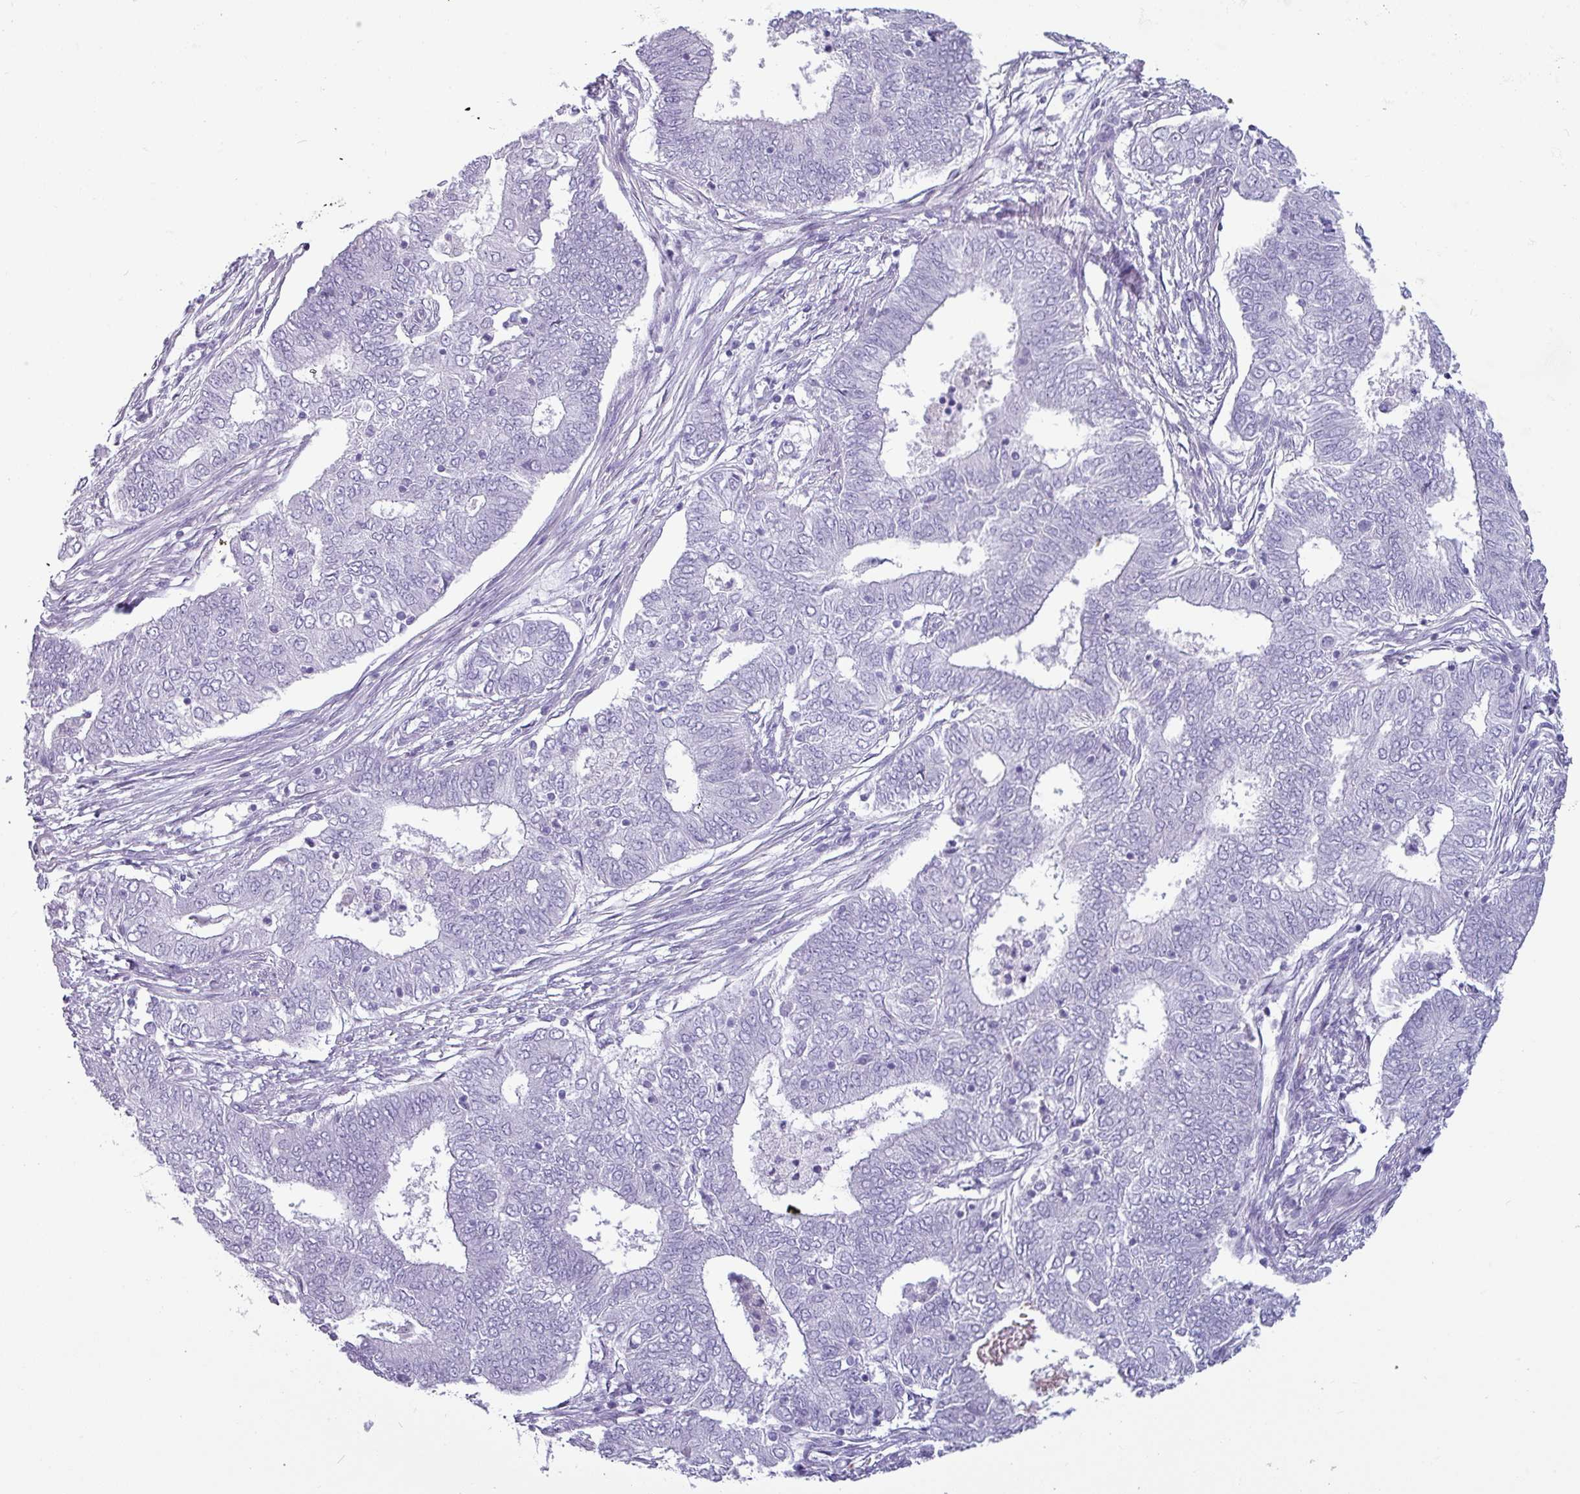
{"staining": {"intensity": "negative", "quantity": "none", "location": "none"}, "tissue": "endometrial cancer", "cell_type": "Tumor cells", "image_type": "cancer", "snomed": [{"axis": "morphology", "description": "Adenocarcinoma, NOS"}, {"axis": "topography", "description": "Endometrium"}], "caption": "Tumor cells show no significant staining in endometrial cancer. (Brightfield microscopy of DAB immunohistochemistry at high magnification).", "gene": "CRYBB2", "patient": {"sex": "female", "age": 62}}